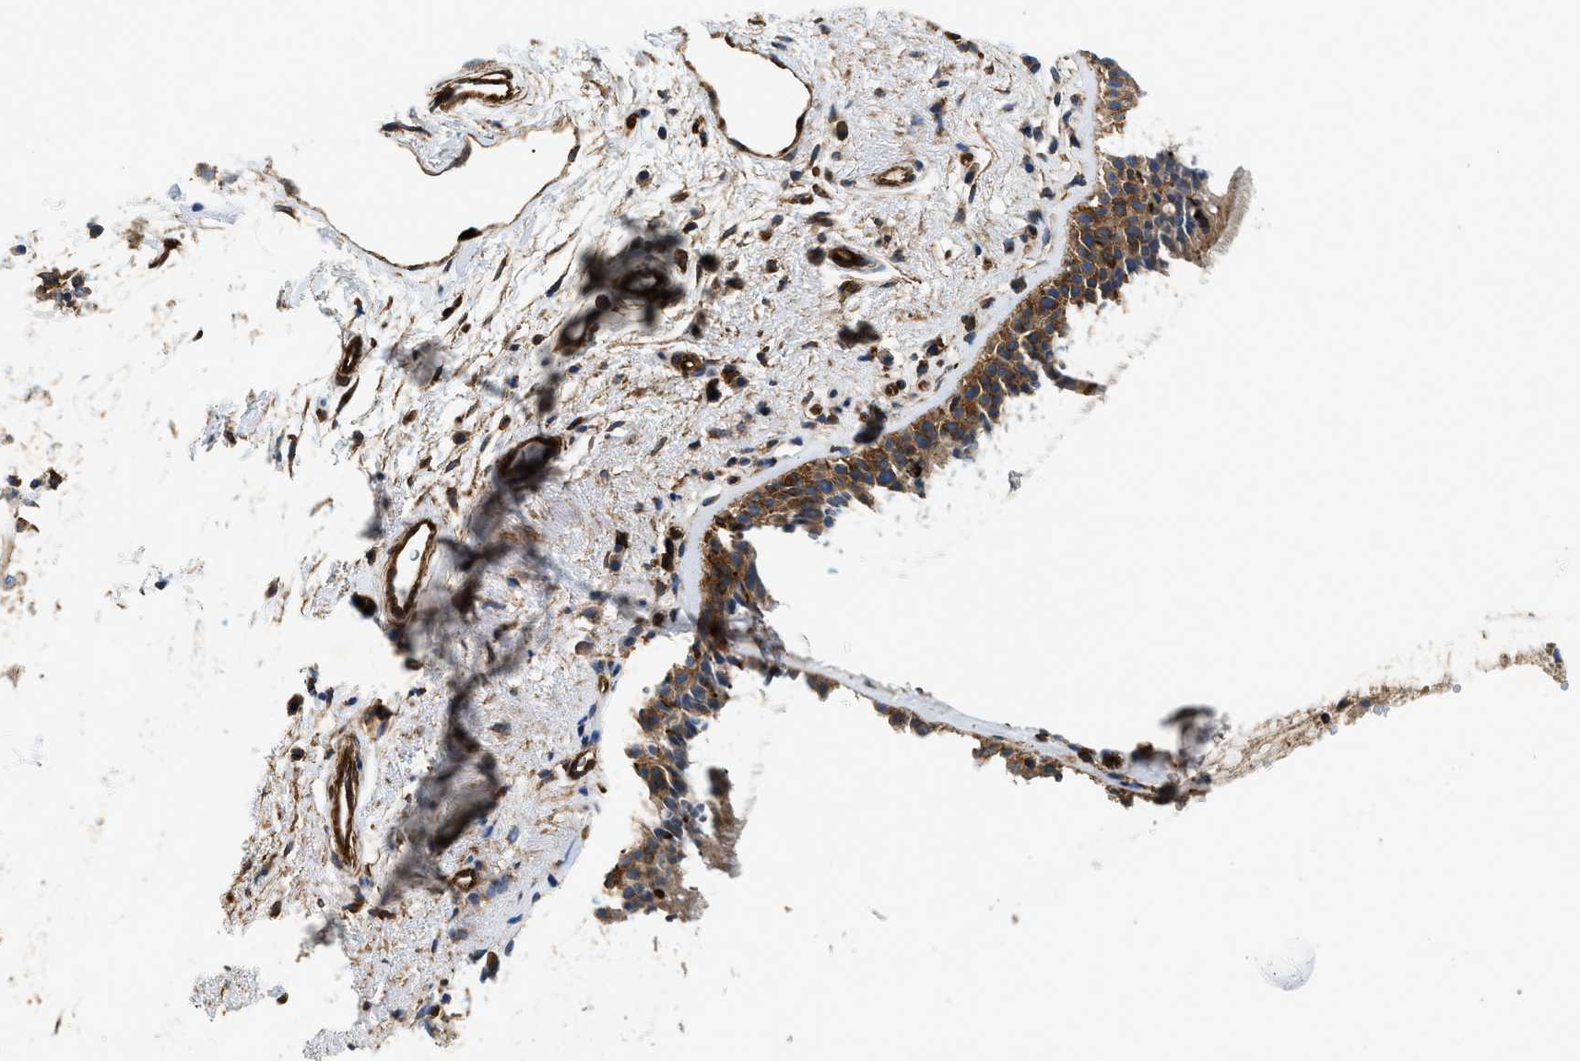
{"staining": {"intensity": "moderate", "quantity": ">75%", "location": "cytoplasmic/membranous"}, "tissue": "bronchus", "cell_type": "Respiratory epithelial cells", "image_type": "normal", "snomed": [{"axis": "morphology", "description": "Normal tissue, NOS"}, {"axis": "topography", "description": "Bronchus"}], "caption": "The photomicrograph shows staining of benign bronchus, revealing moderate cytoplasmic/membranous protein expression (brown color) within respiratory epithelial cells. Ihc stains the protein in brown and the nuclei are stained blue.", "gene": "HIP1", "patient": {"sex": "female", "age": 54}}